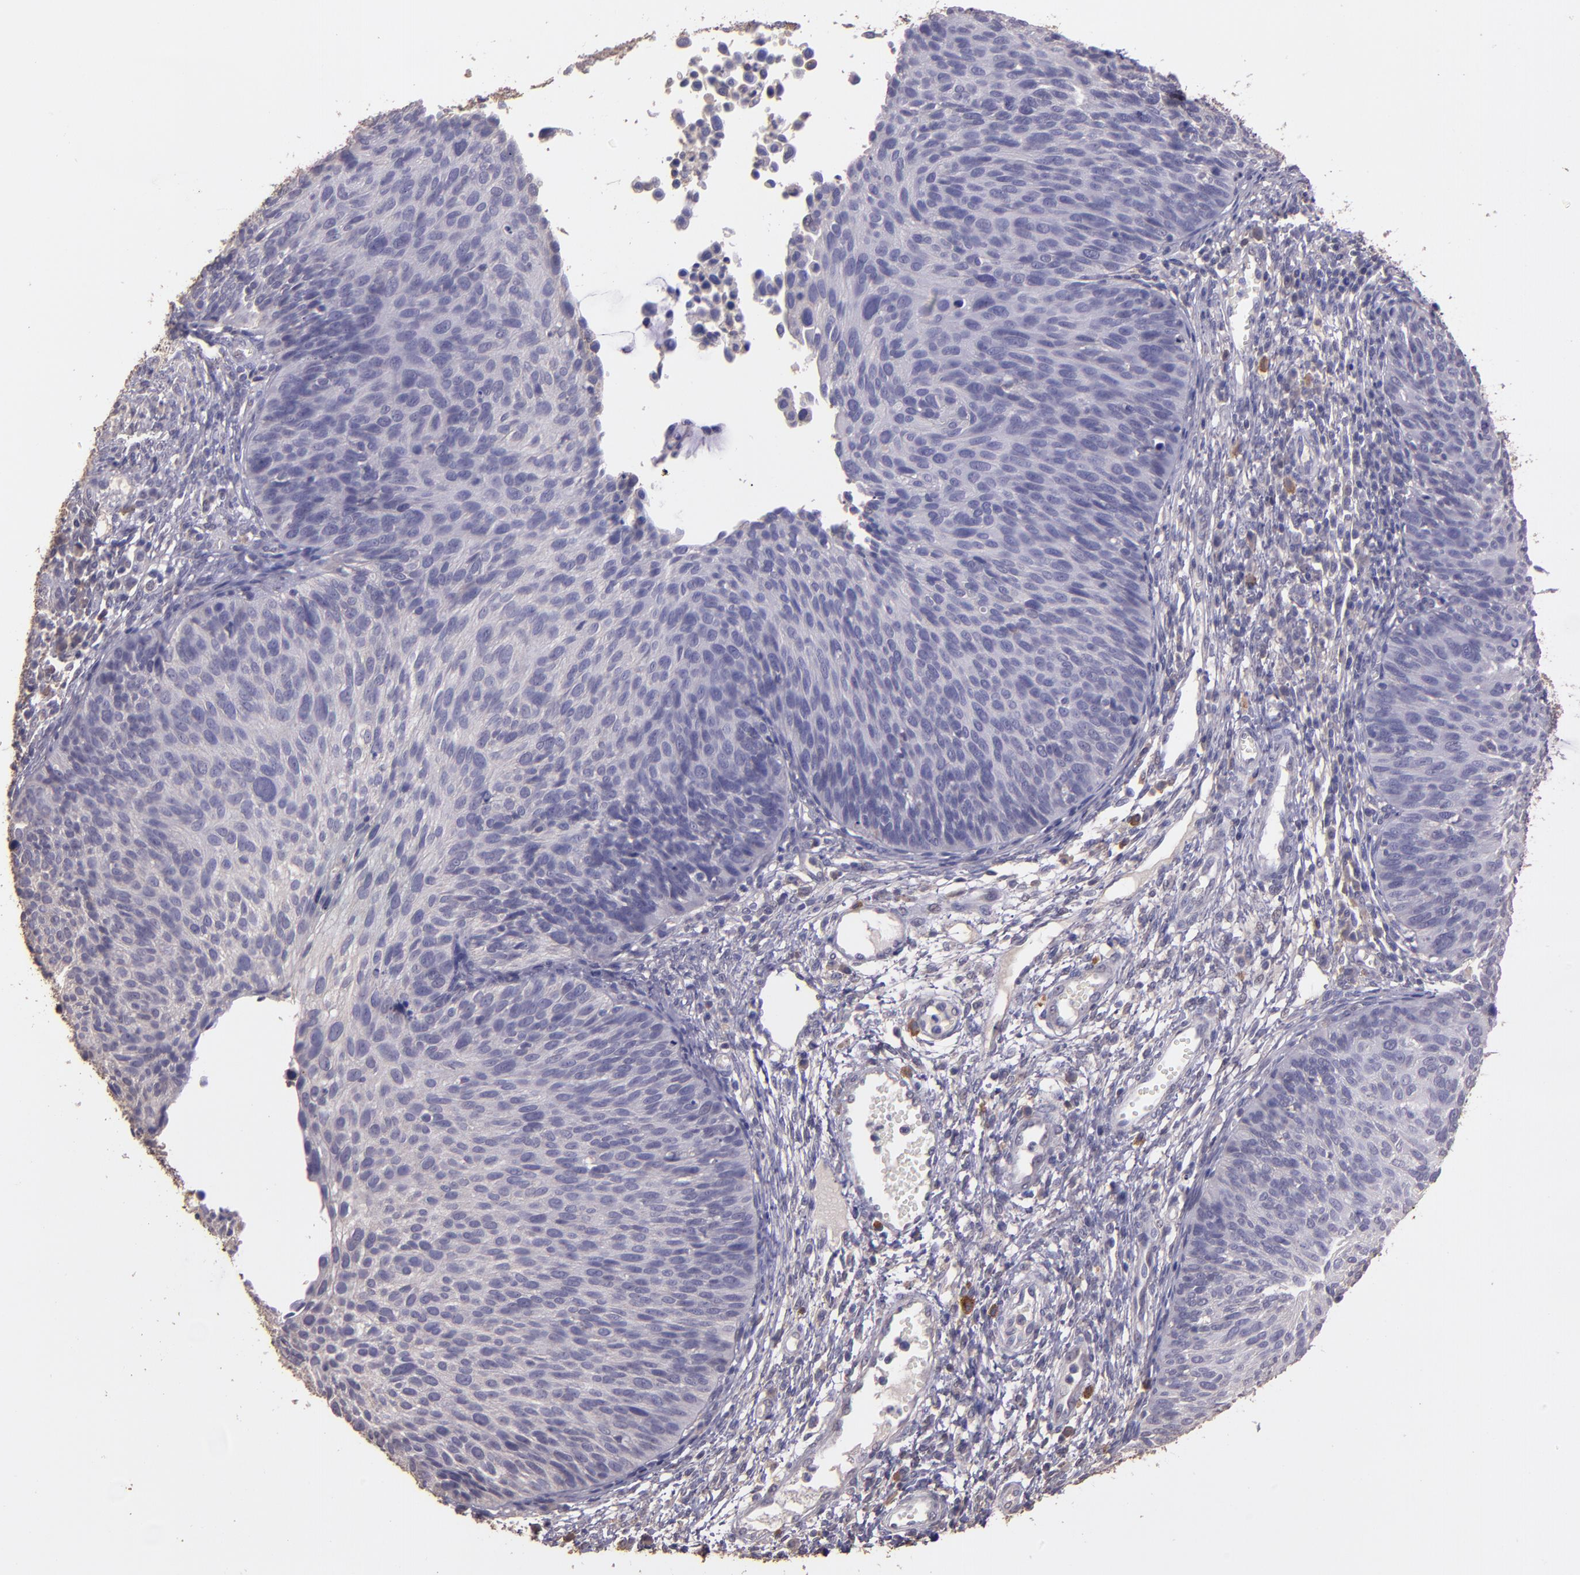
{"staining": {"intensity": "negative", "quantity": "none", "location": "none"}, "tissue": "cervical cancer", "cell_type": "Tumor cells", "image_type": "cancer", "snomed": [{"axis": "morphology", "description": "Squamous cell carcinoma, NOS"}, {"axis": "topography", "description": "Cervix"}], "caption": "DAB immunohistochemical staining of cervical squamous cell carcinoma displays no significant expression in tumor cells.", "gene": "PAPPA", "patient": {"sex": "female", "age": 36}}